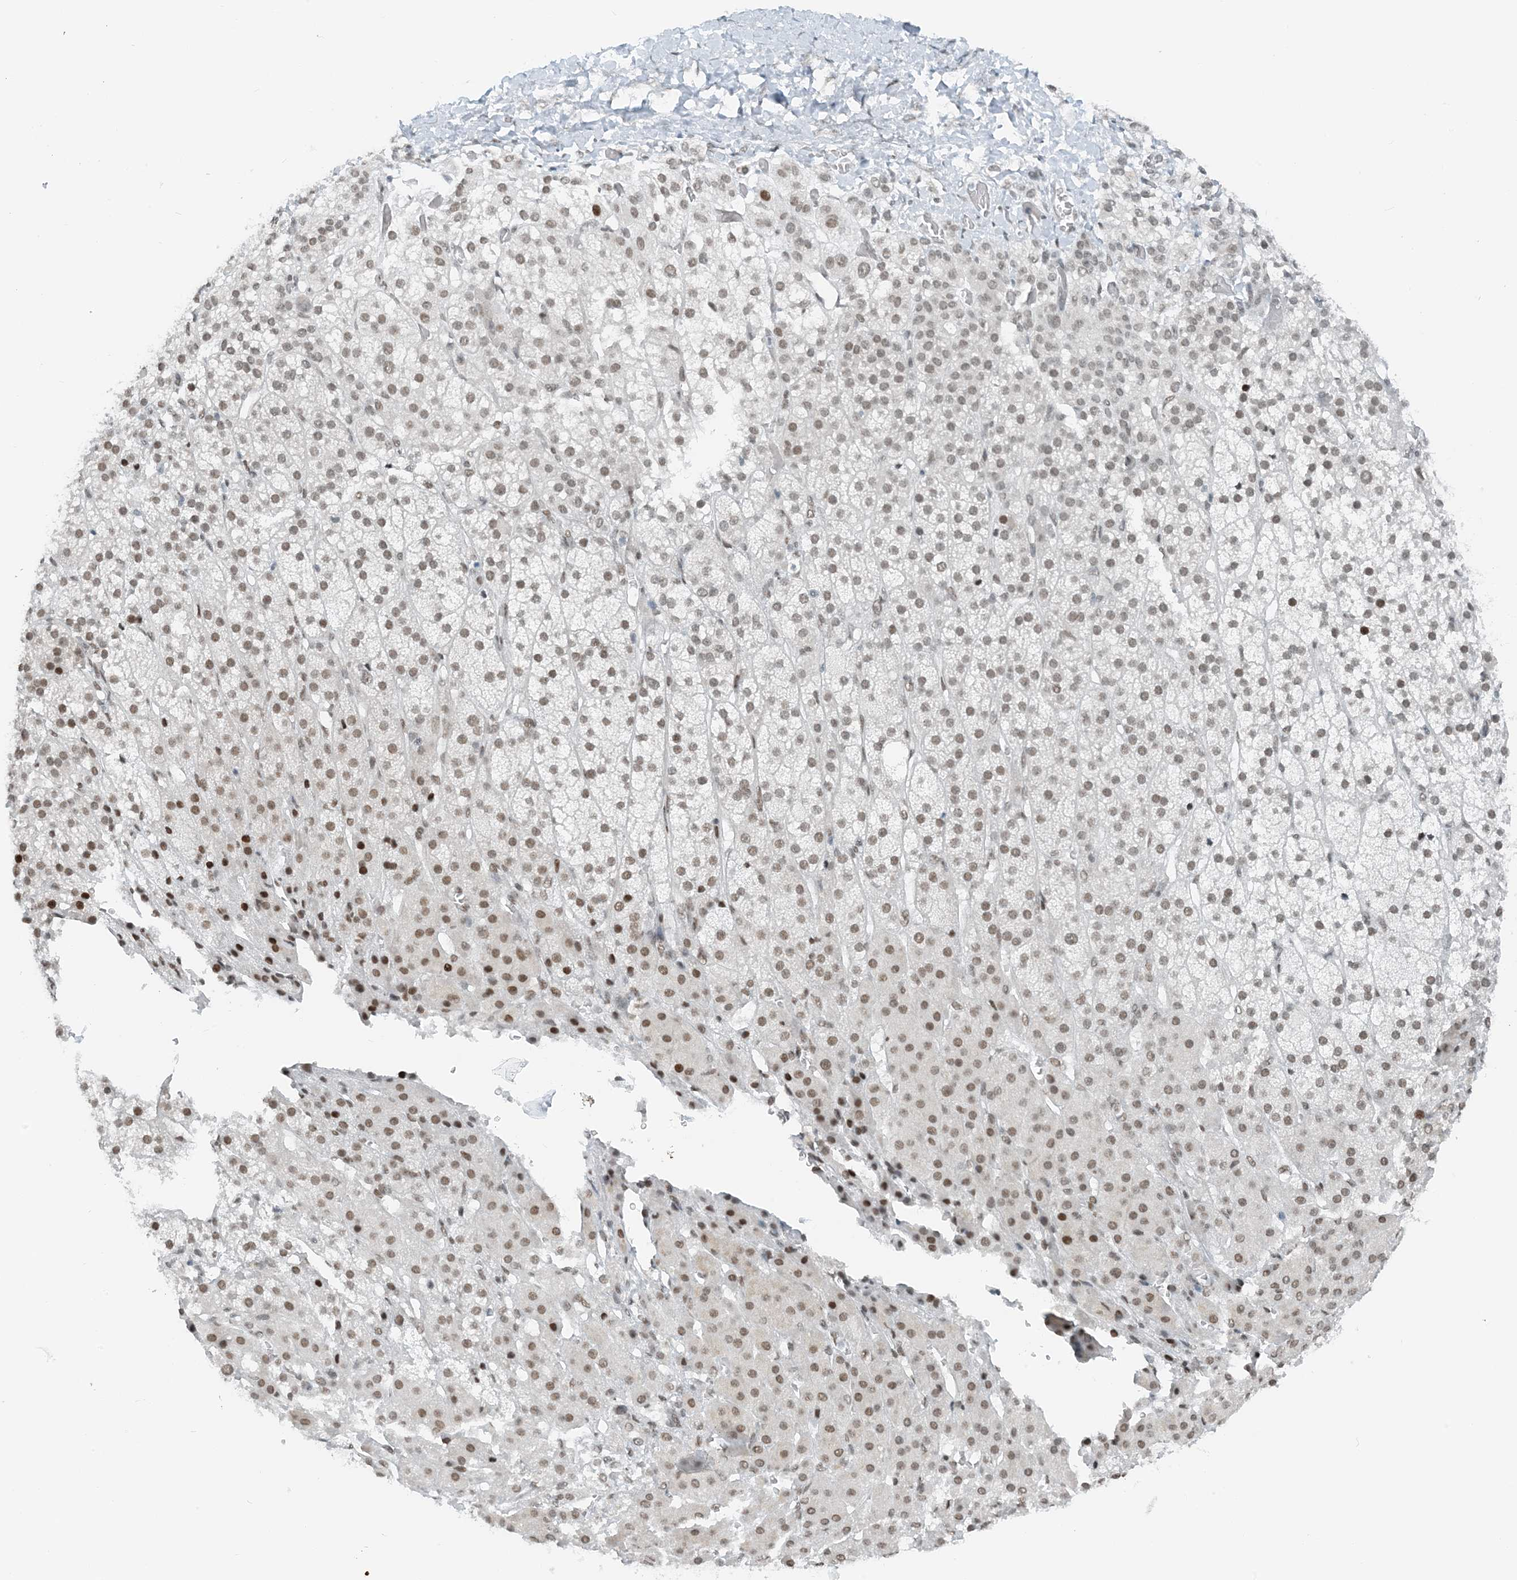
{"staining": {"intensity": "moderate", "quantity": "25%-75%", "location": "nuclear"}, "tissue": "adrenal gland", "cell_type": "Glandular cells", "image_type": "normal", "snomed": [{"axis": "morphology", "description": "Normal tissue, NOS"}, {"axis": "topography", "description": "Adrenal gland"}], "caption": "Immunohistochemistry (IHC) photomicrograph of unremarkable adrenal gland stained for a protein (brown), which displays medium levels of moderate nuclear expression in approximately 25%-75% of glandular cells.", "gene": "ZNF500", "patient": {"sex": "female", "age": 57}}